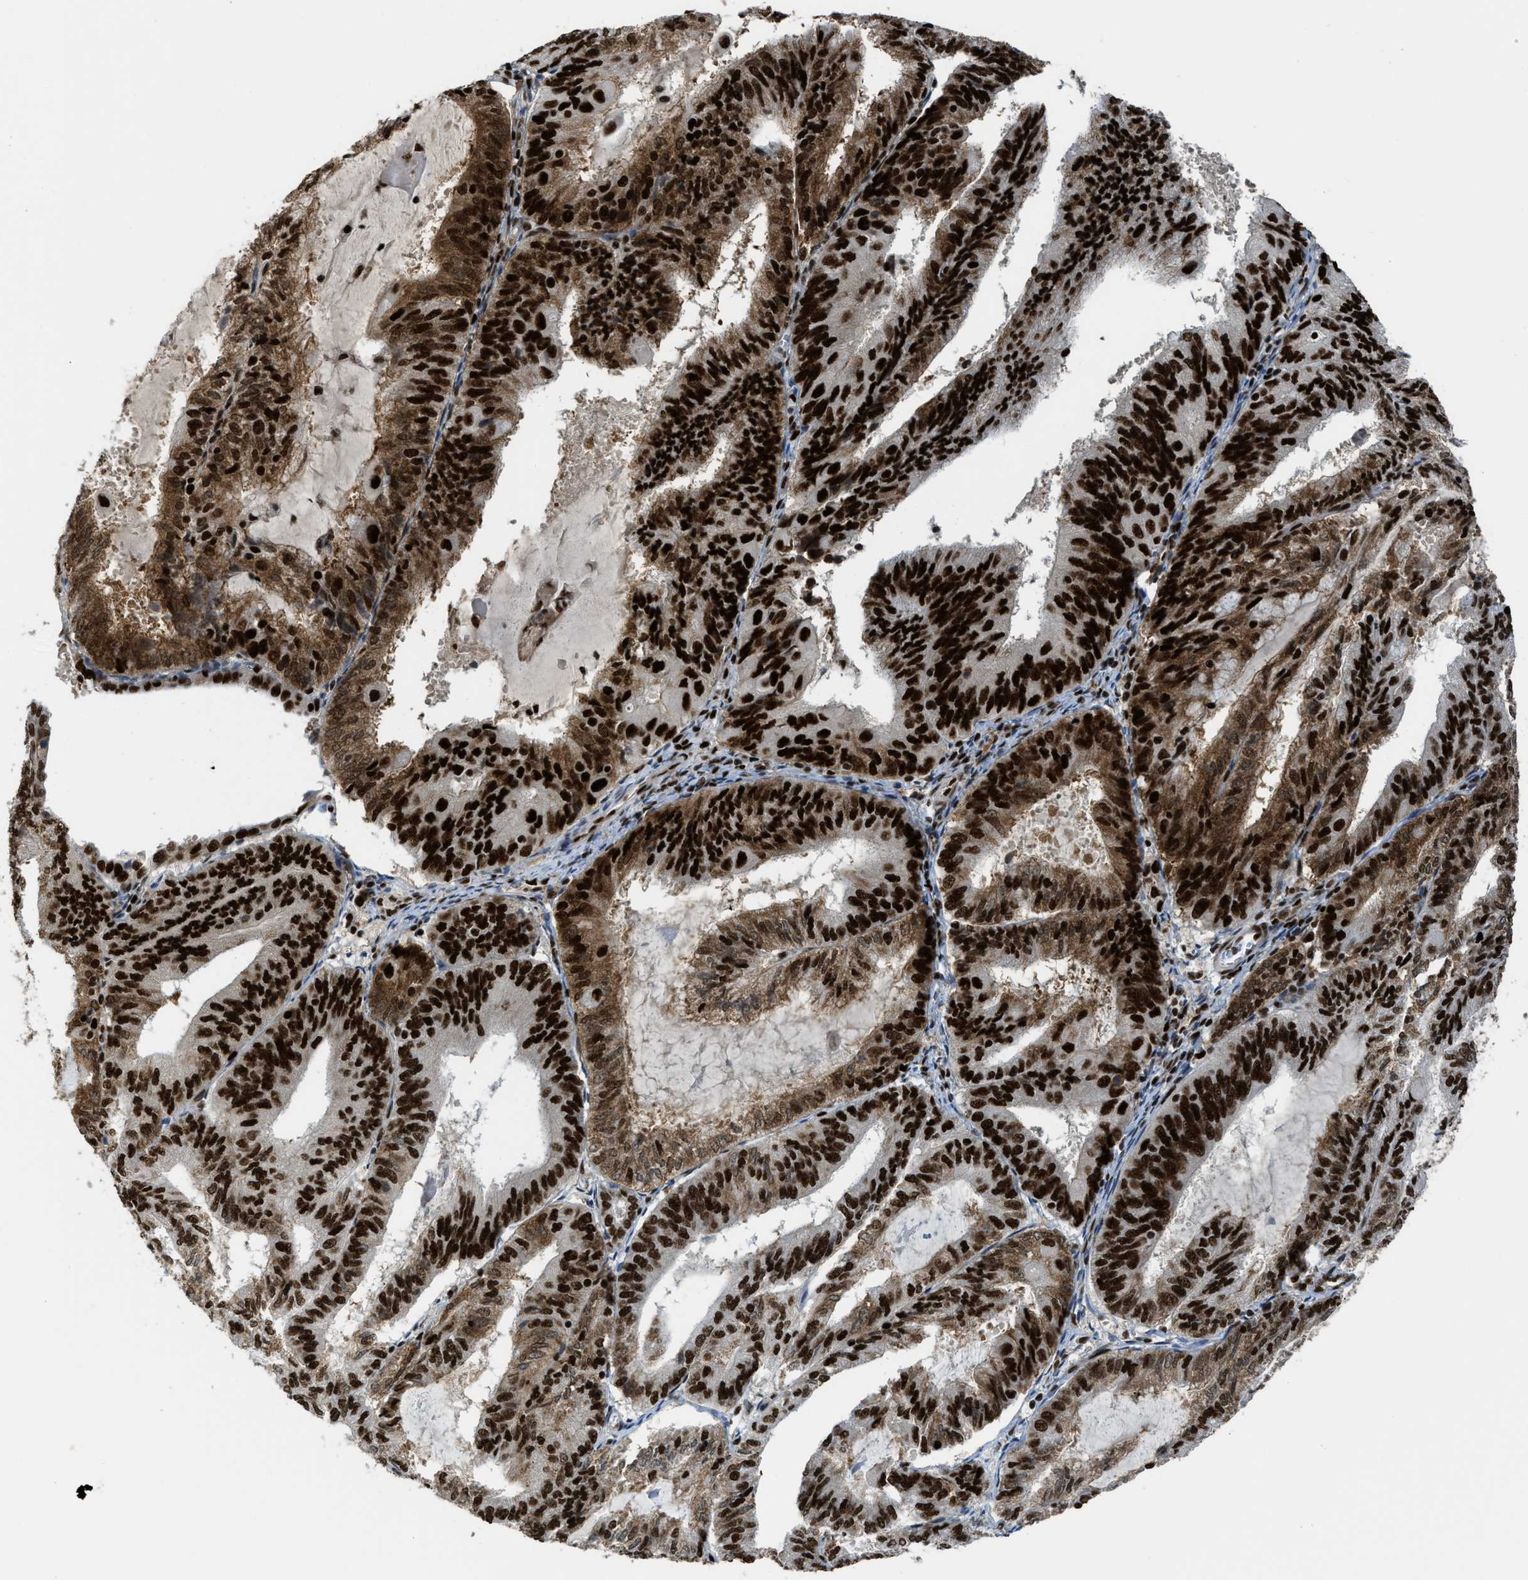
{"staining": {"intensity": "strong", "quantity": ">75%", "location": "nuclear"}, "tissue": "endometrial cancer", "cell_type": "Tumor cells", "image_type": "cancer", "snomed": [{"axis": "morphology", "description": "Adenocarcinoma, NOS"}, {"axis": "topography", "description": "Endometrium"}], "caption": "IHC photomicrograph of neoplastic tissue: human endometrial cancer (adenocarcinoma) stained using IHC displays high levels of strong protein expression localized specifically in the nuclear of tumor cells, appearing as a nuclear brown color.", "gene": "RFX5", "patient": {"sex": "female", "age": 81}}